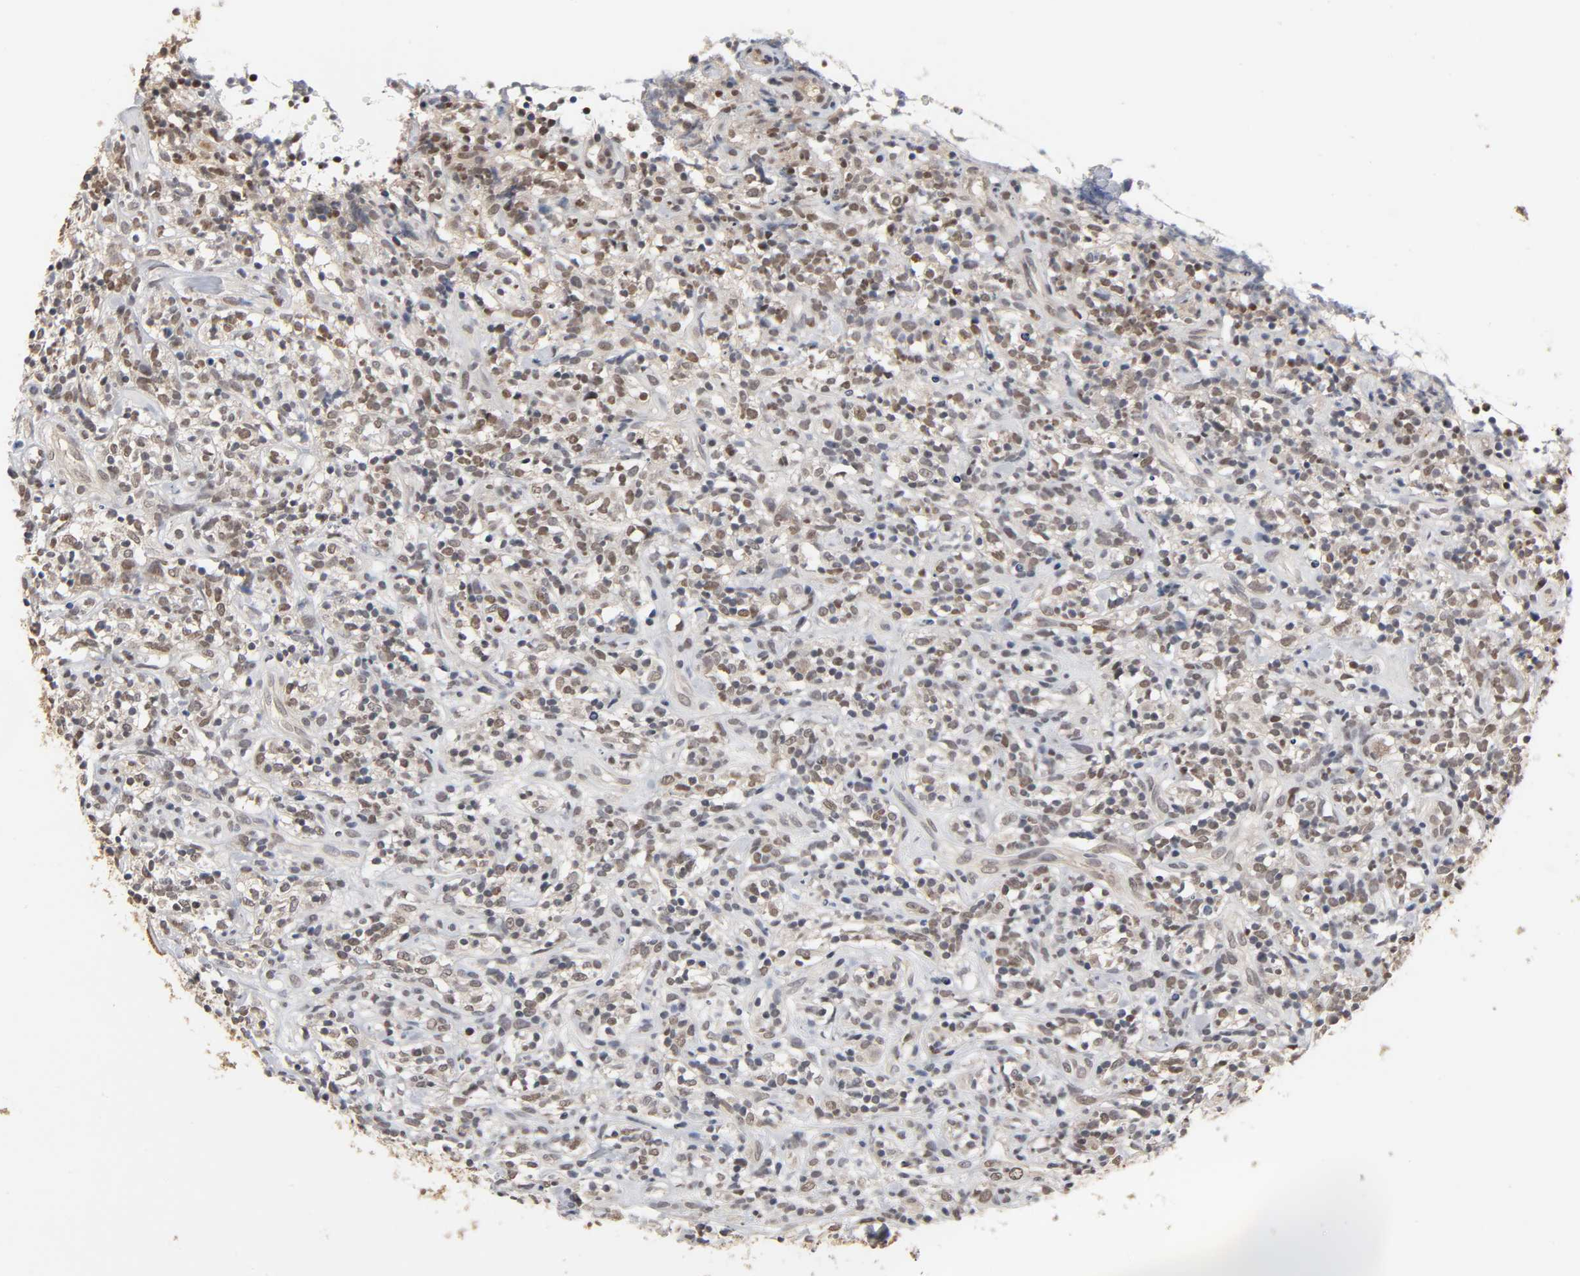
{"staining": {"intensity": "moderate", "quantity": ">75%", "location": "nuclear"}, "tissue": "lymphoma", "cell_type": "Tumor cells", "image_type": "cancer", "snomed": [{"axis": "morphology", "description": "Malignant lymphoma, non-Hodgkin's type, High grade"}, {"axis": "topography", "description": "Lymph node"}], "caption": "Protein staining of lymphoma tissue demonstrates moderate nuclear positivity in about >75% of tumor cells.", "gene": "HTR1E", "patient": {"sex": "female", "age": 73}}